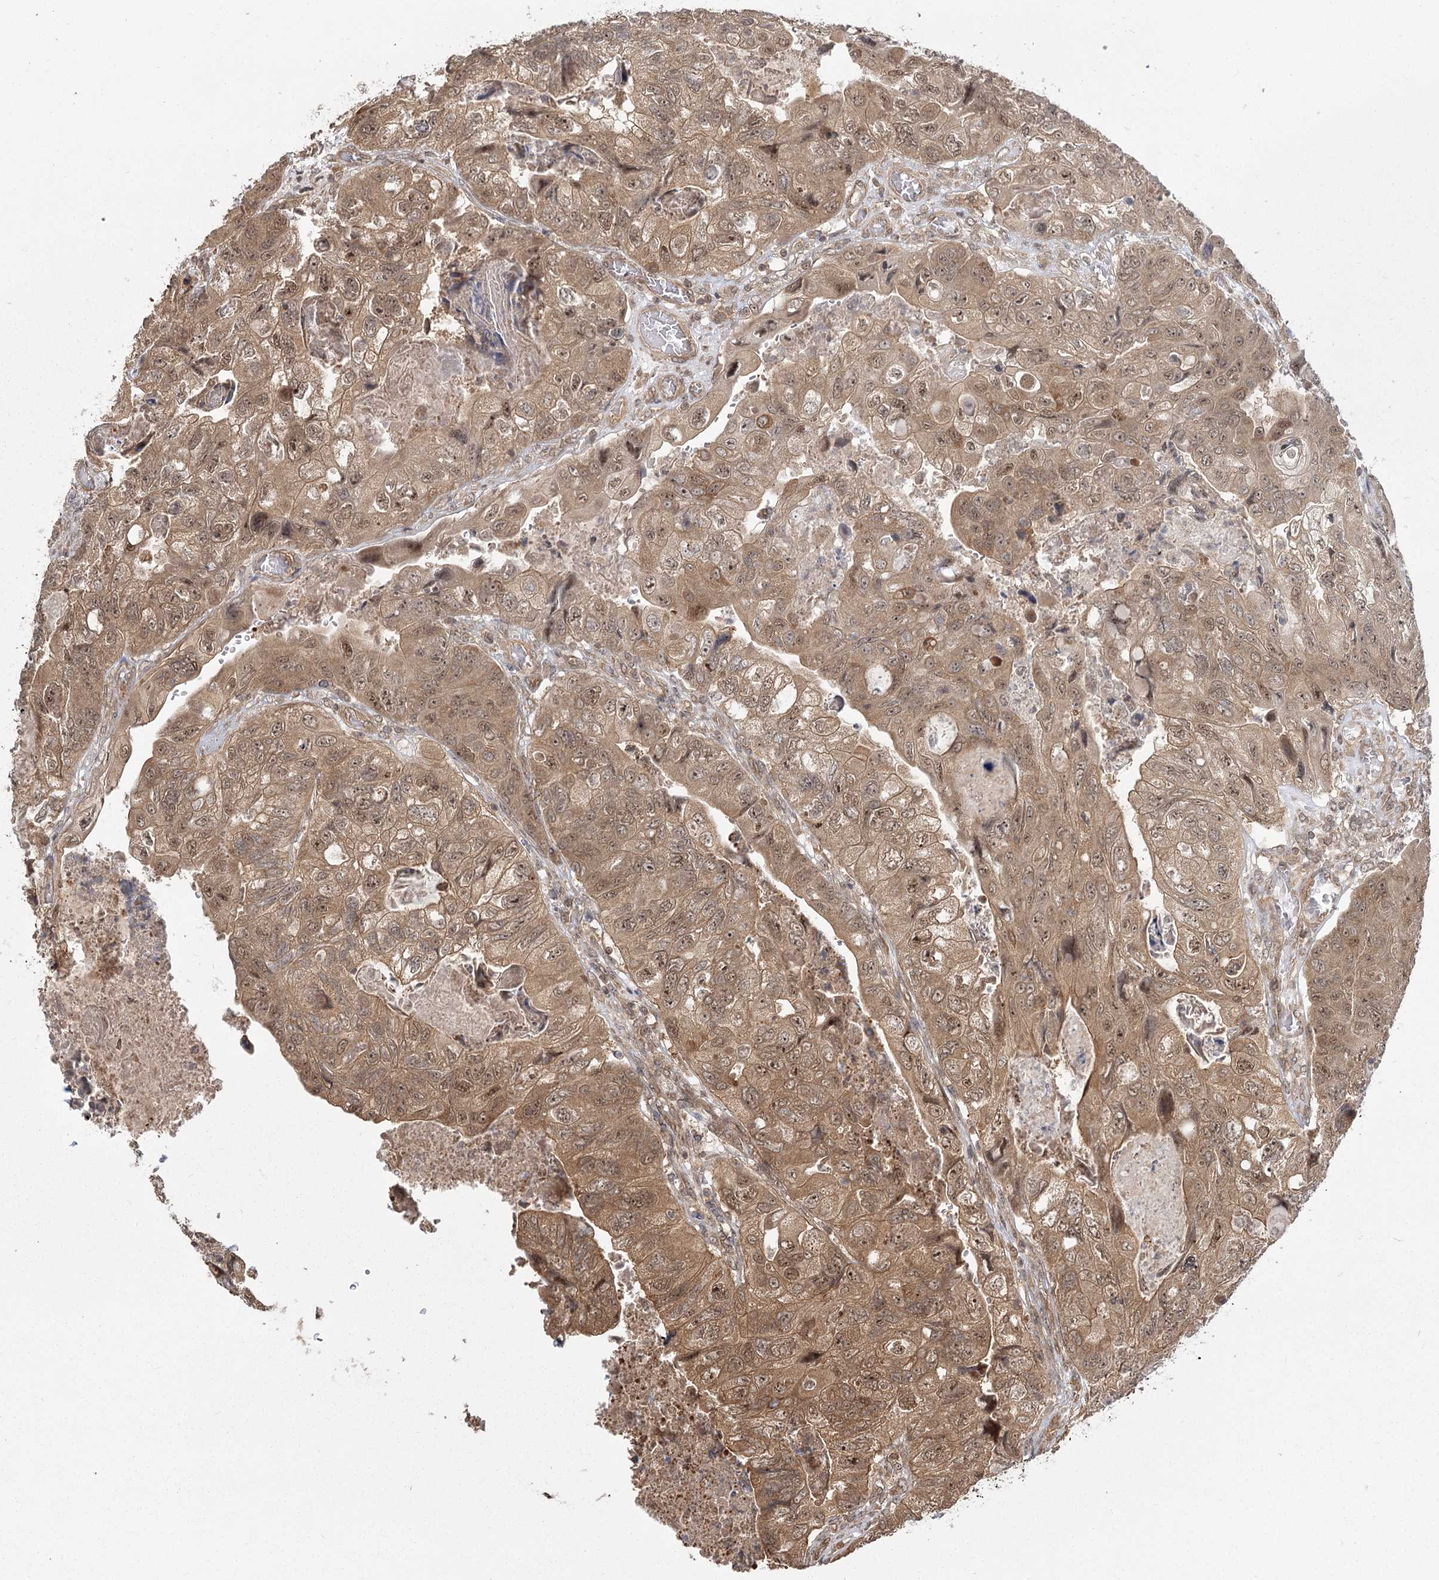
{"staining": {"intensity": "moderate", "quantity": ">75%", "location": "cytoplasmic/membranous,nuclear"}, "tissue": "colorectal cancer", "cell_type": "Tumor cells", "image_type": "cancer", "snomed": [{"axis": "morphology", "description": "Adenocarcinoma, NOS"}, {"axis": "topography", "description": "Rectum"}], "caption": "Moderate cytoplasmic/membranous and nuclear protein expression is seen in approximately >75% of tumor cells in colorectal adenocarcinoma.", "gene": "R3HDM2", "patient": {"sex": "male", "age": 63}}